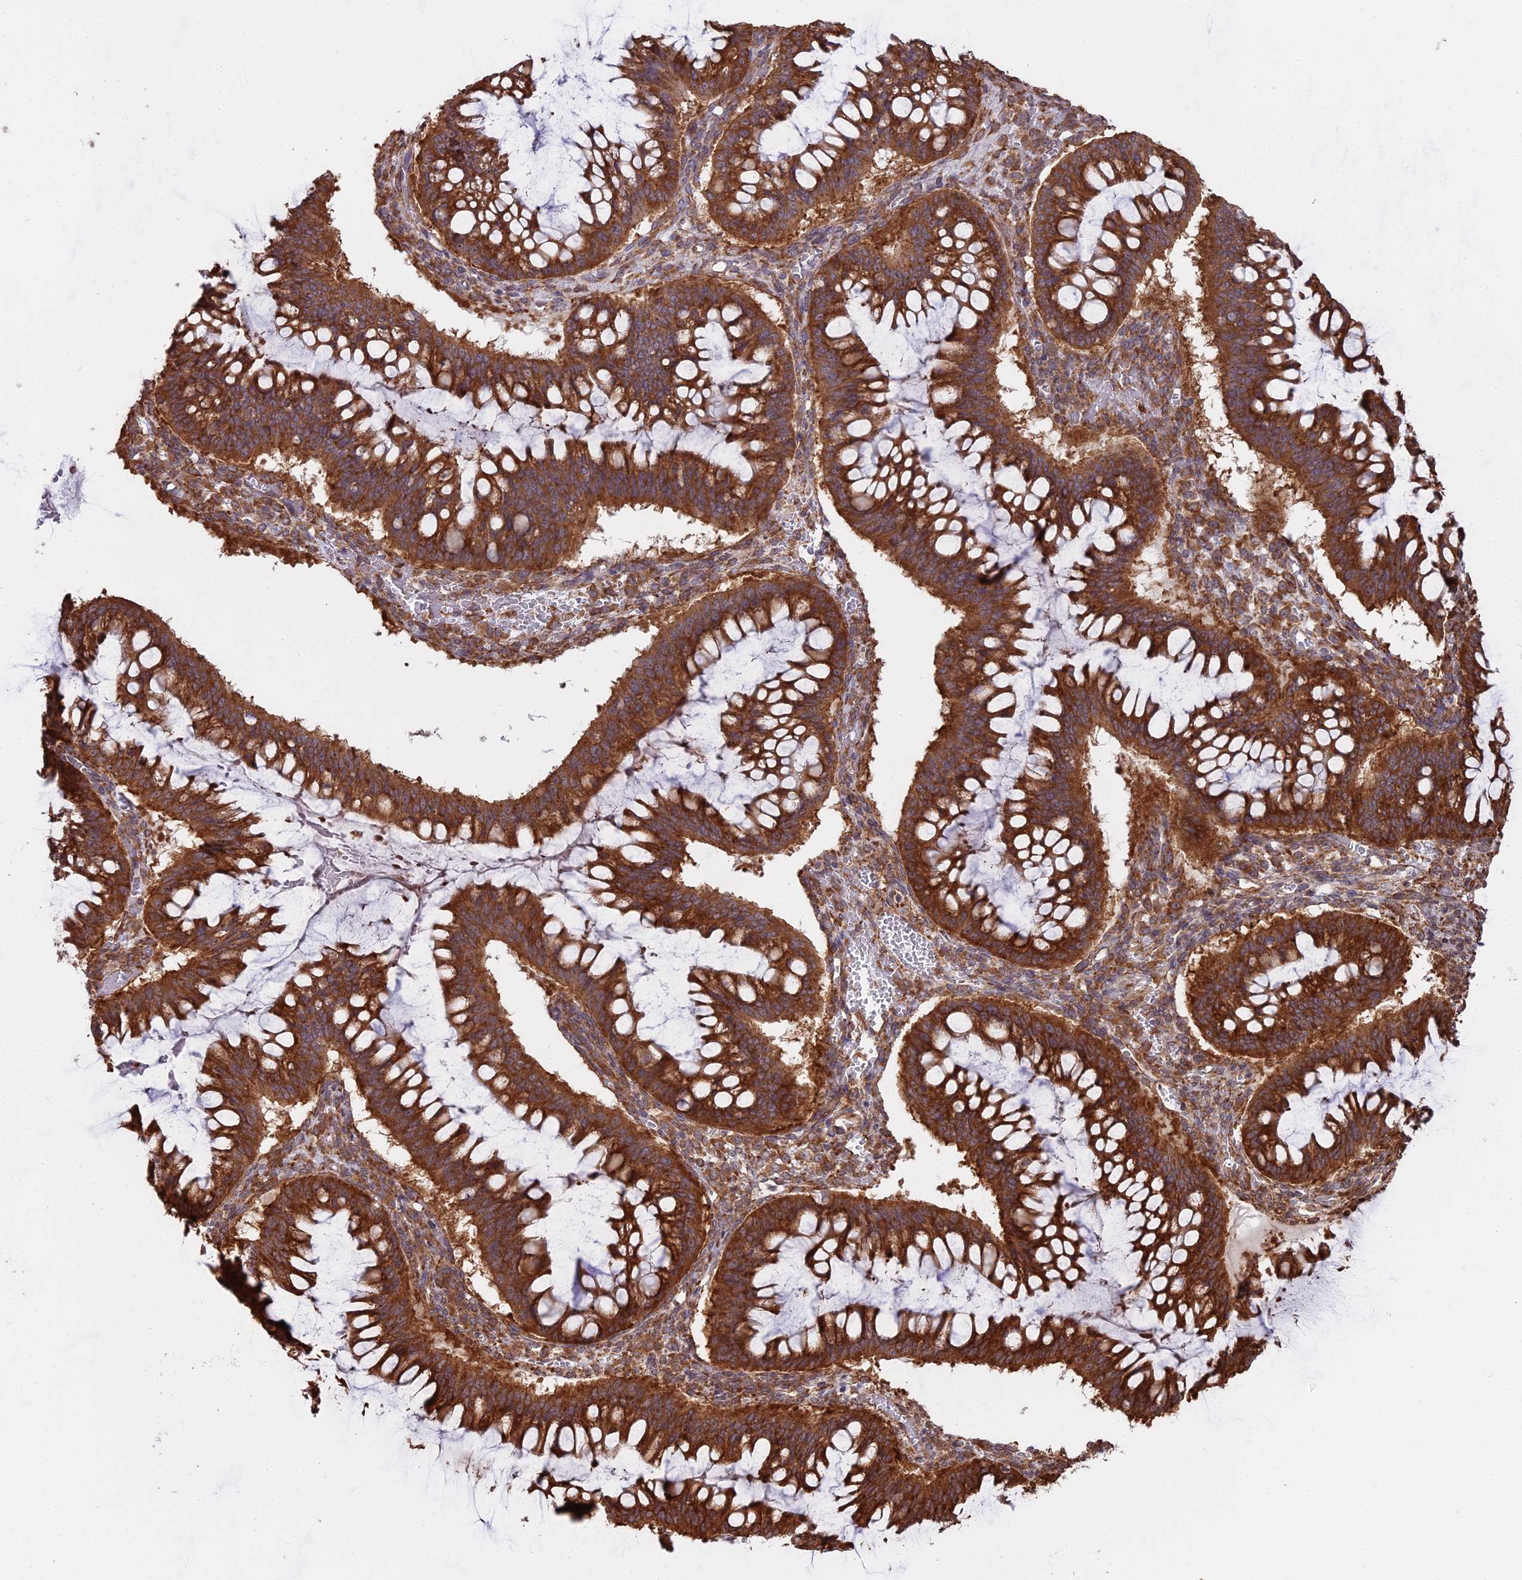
{"staining": {"intensity": "strong", "quantity": ">75%", "location": "cytoplasmic/membranous"}, "tissue": "ovarian cancer", "cell_type": "Tumor cells", "image_type": "cancer", "snomed": [{"axis": "morphology", "description": "Cystadenocarcinoma, mucinous, NOS"}, {"axis": "topography", "description": "Ovary"}], "caption": "Immunohistochemical staining of ovarian mucinous cystadenocarcinoma exhibits high levels of strong cytoplasmic/membranous protein positivity in approximately >75% of tumor cells.", "gene": "RPL26", "patient": {"sex": "female", "age": 73}}